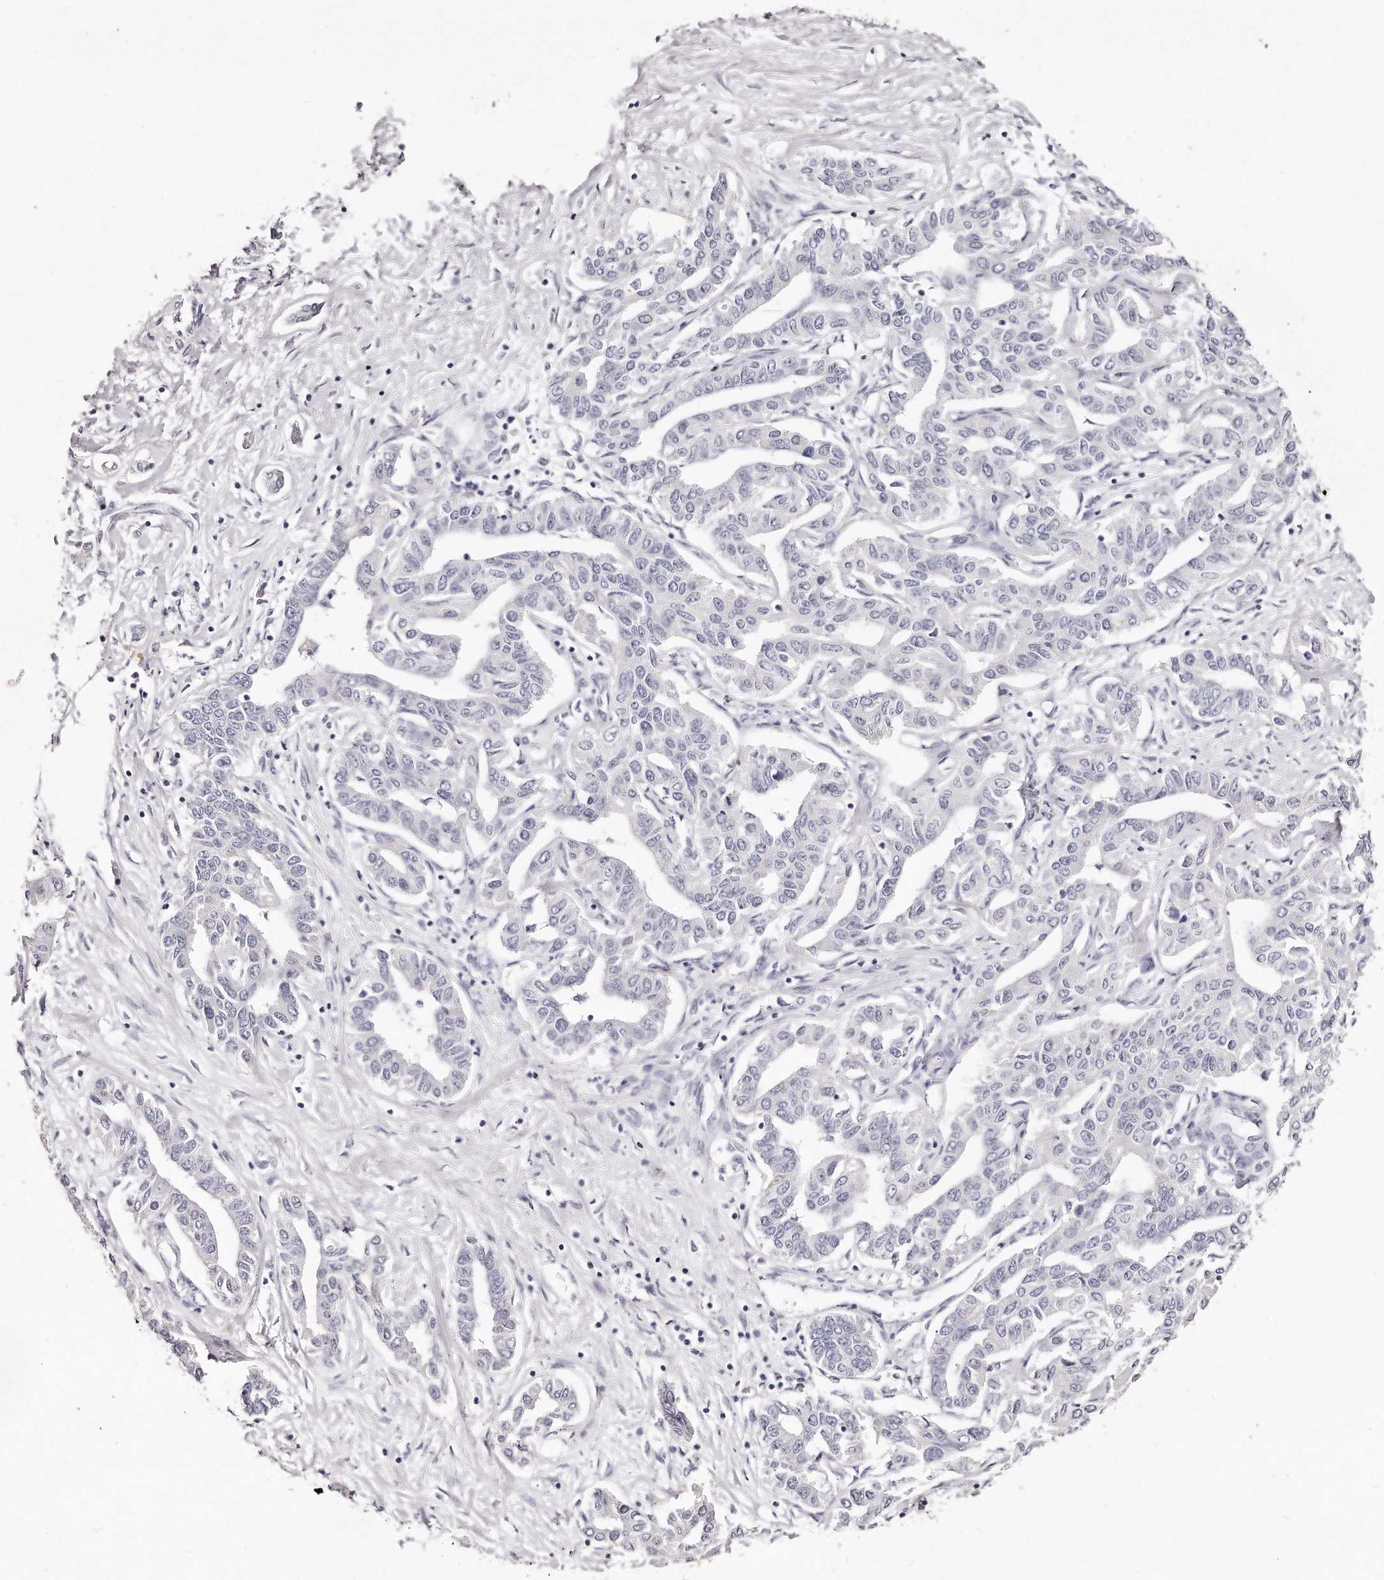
{"staining": {"intensity": "negative", "quantity": "none", "location": "none"}, "tissue": "liver cancer", "cell_type": "Tumor cells", "image_type": "cancer", "snomed": [{"axis": "morphology", "description": "Cholangiocarcinoma"}, {"axis": "topography", "description": "Liver"}], "caption": "Histopathology image shows no protein staining in tumor cells of liver cancer tissue. (DAB immunohistochemistry with hematoxylin counter stain).", "gene": "GDA", "patient": {"sex": "male", "age": 59}}